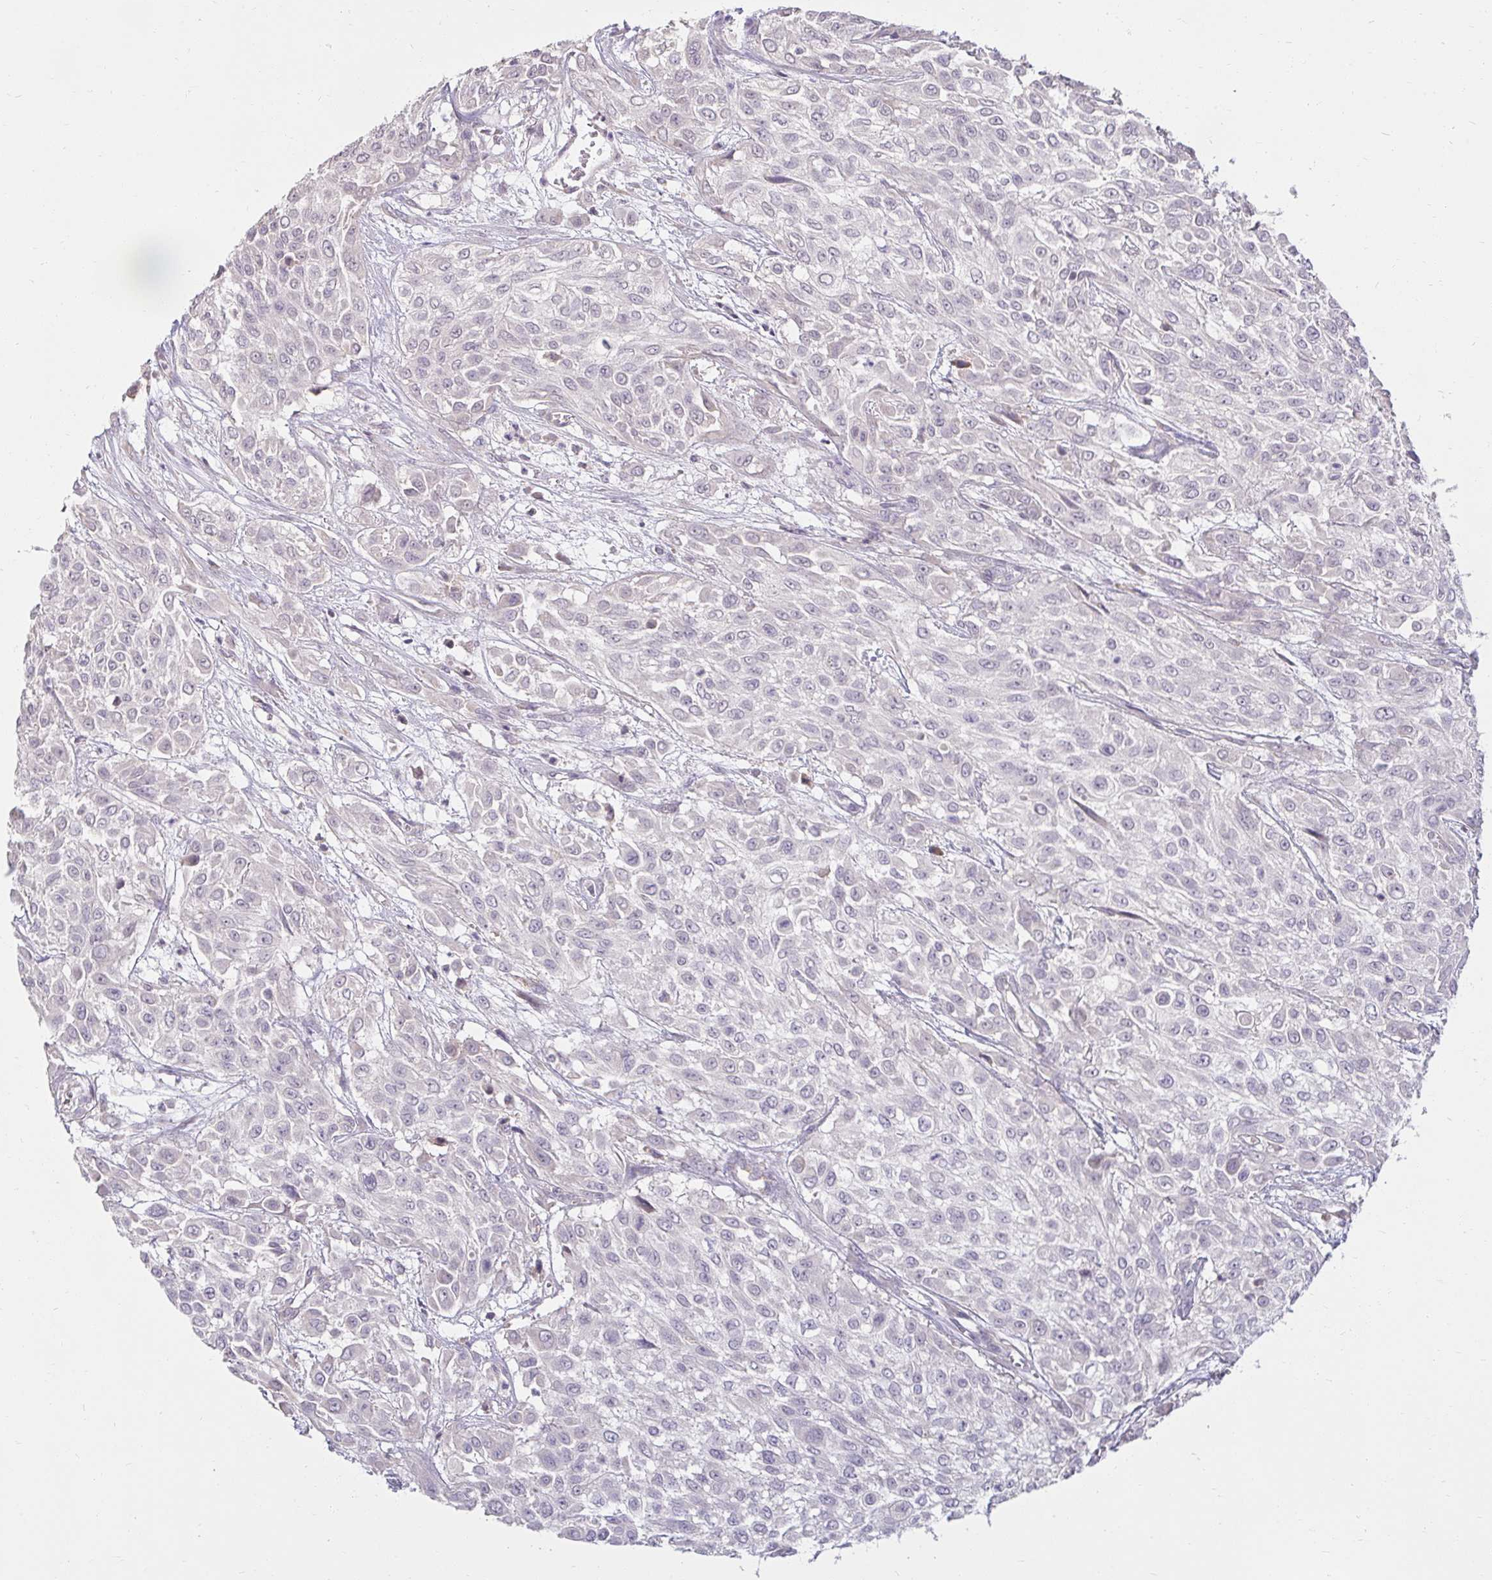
{"staining": {"intensity": "negative", "quantity": "none", "location": "none"}, "tissue": "urothelial cancer", "cell_type": "Tumor cells", "image_type": "cancer", "snomed": [{"axis": "morphology", "description": "Urothelial carcinoma, High grade"}, {"axis": "topography", "description": "Urinary bladder"}], "caption": "Urothelial cancer stained for a protein using immunohistochemistry (IHC) shows no expression tumor cells.", "gene": "DDN", "patient": {"sex": "male", "age": 57}}